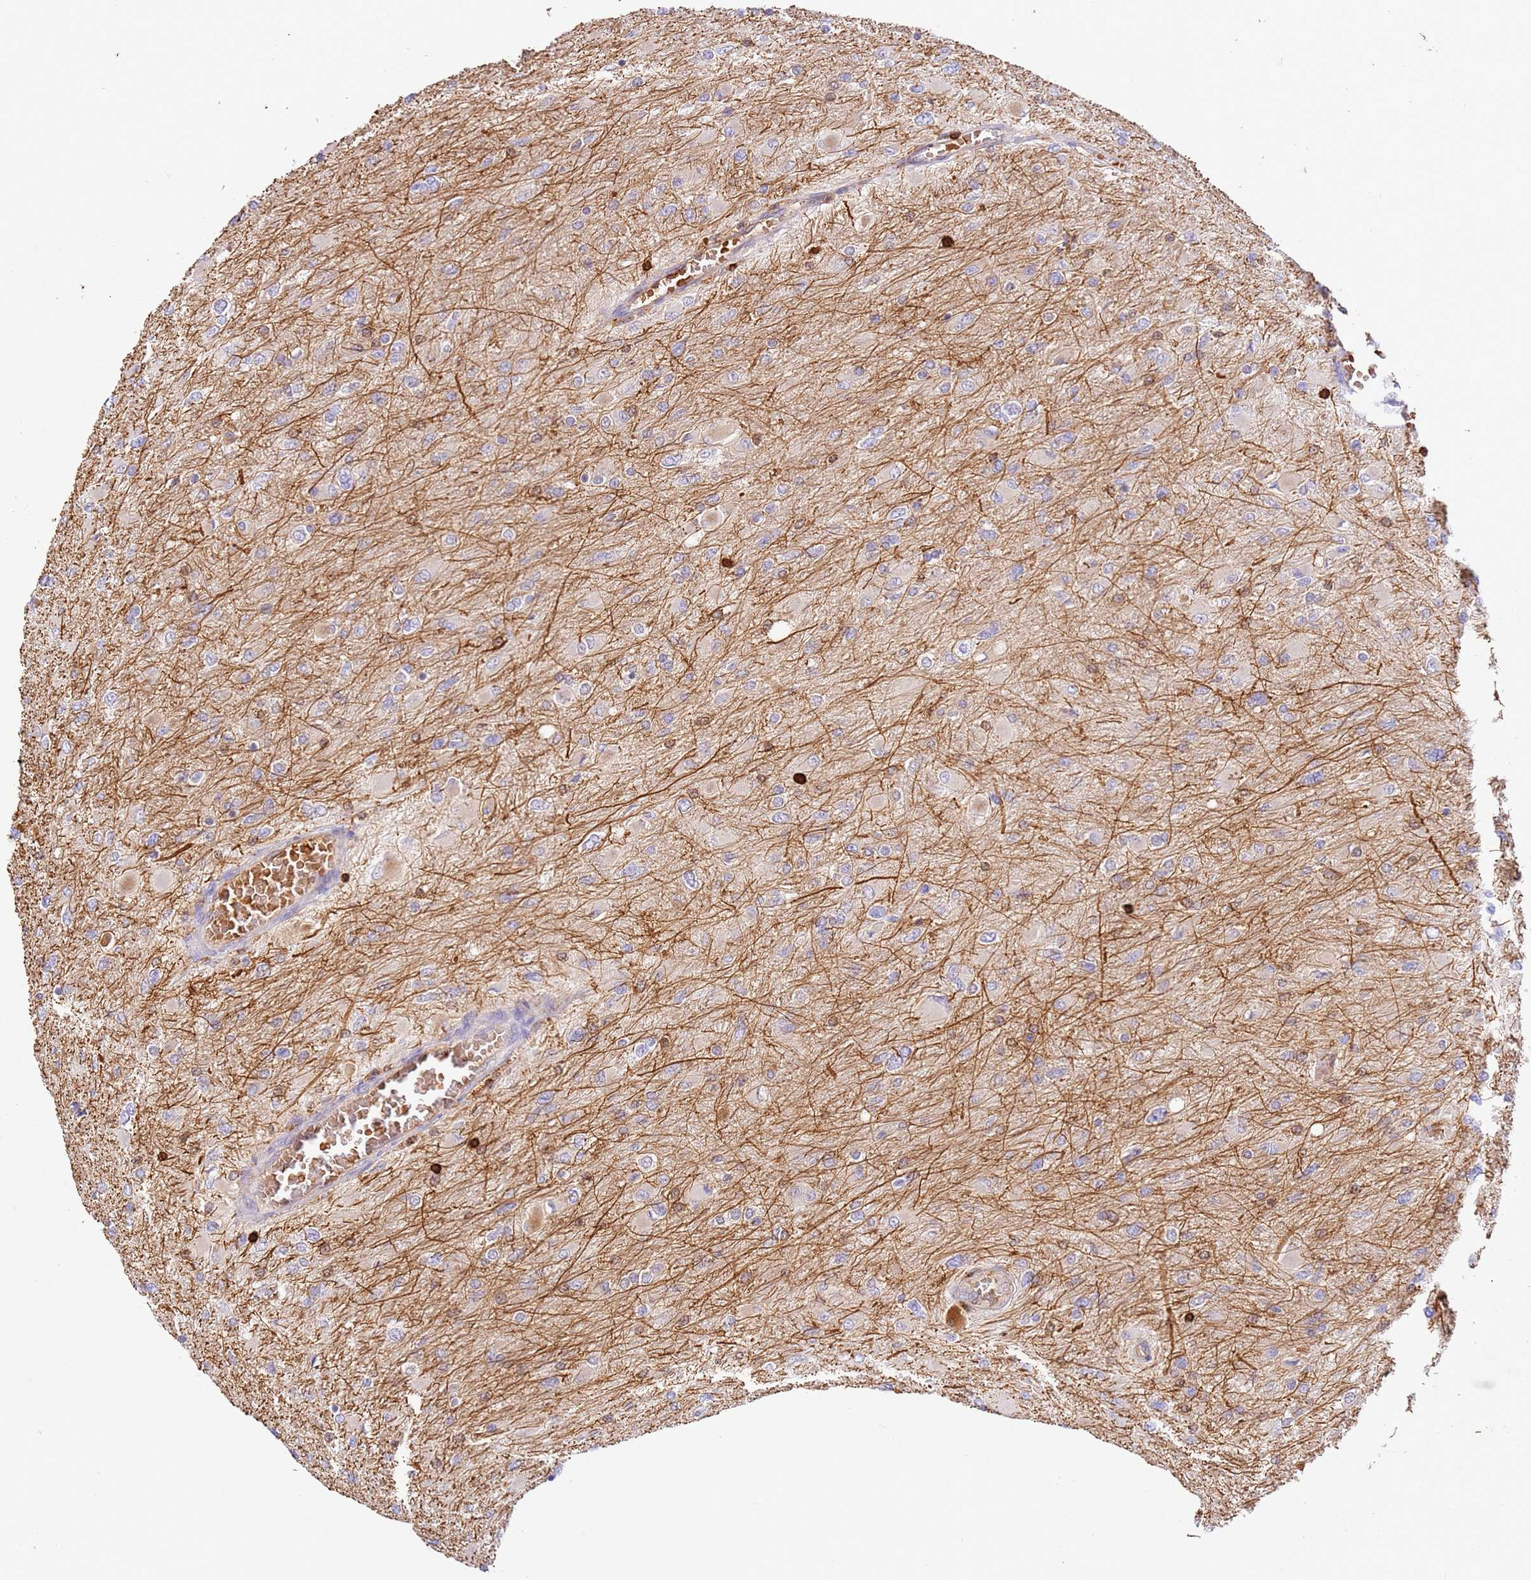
{"staining": {"intensity": "negative", "quantity": "none", "location": "none"}, "tissue": "glioma", "cell_type": "Tumor cells", "image_type": "cancer", "snomed": [{"axis": "morphology", "description": "Glioma, malignant, High grade"}, {"axis": "topography", "description": "Cerebral cortex"}], "caption": "Micrograph shows no protein positivity in tumor cells of malignant glioma (high-grade) tissue.", "gene": "OR6P1", "patient": {"sex": "female", "age": 36}}